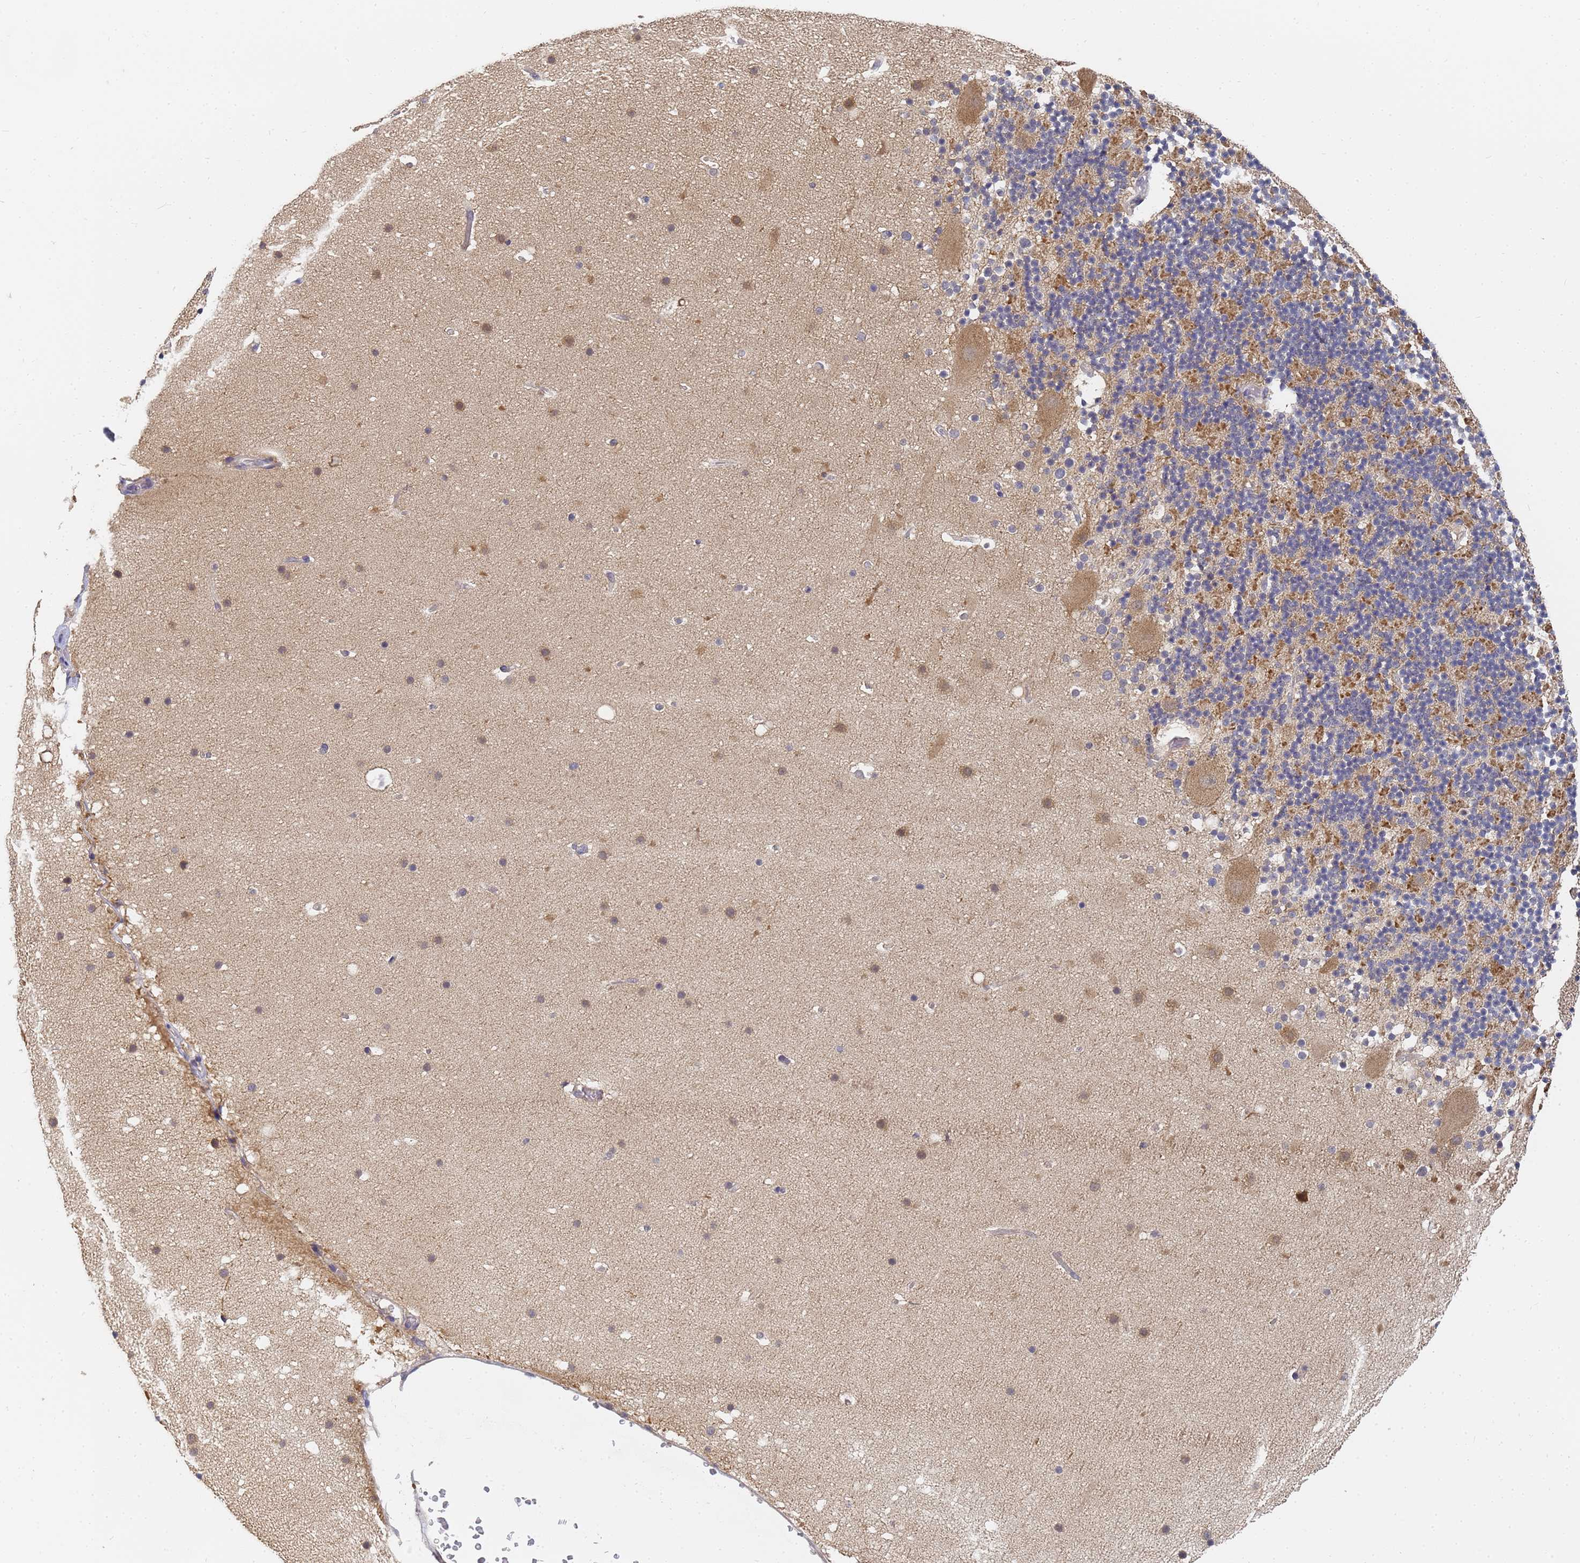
{"staining": {"intensity": "moderate", "quantity": "25%-75%", "location": "cytoplasmic/membranous"}, "tissue": "cerebellum", "cell_type": "Cells in granular layer", "image_type": "normal", "snomed": [{"axis": "morphology", "description": "Normal tissue, NOS"}, {"axis": "topography", "description": "Cerebellum"}], "caption": "Protein analysis of unremarkable cerebellum reveals moderate cytoplasmic/membranous positivity in about 25%-75% of cells in granular layer. The protein is shown in brown color, while the nuclei are stained blue.", "gene": "ALS2CL", "patient": {"sex": "male", "age": 57}}